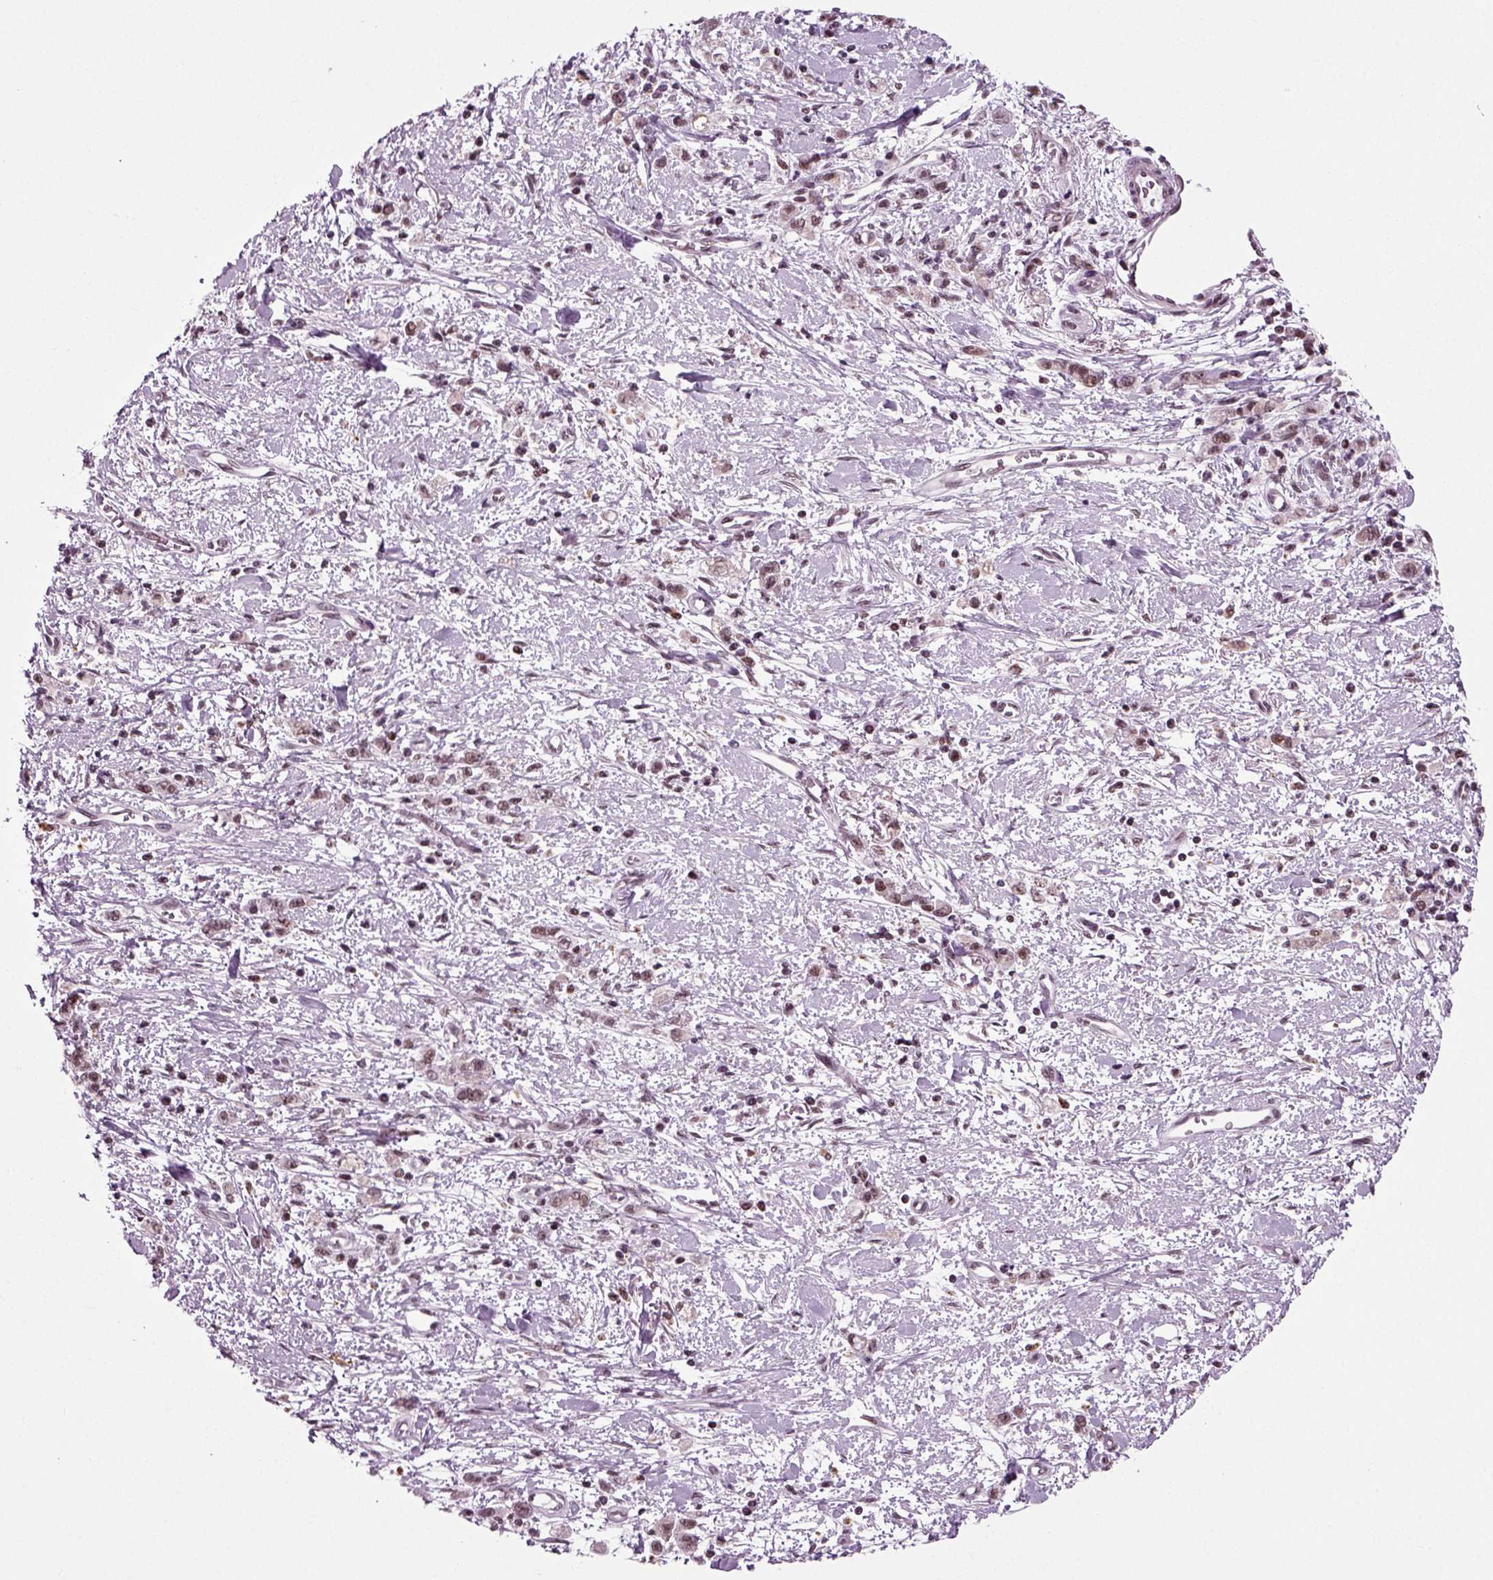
{"staining": {"intensity": "weak", "quantity": ">75%", "location": "nuclear"}, "tissue": "stomach cancer", "cell_type": "Tumor cells", "image_type": "cancer", "snomed": [{"axis": "morphology", "description": "Adenocarcinoma, NOS"}, {"axis": "topography", "description": "Stomach"}], "caption": "The immunohistochemical stain highlights weak nuclear positivity in tumor cells of stomach adenocarcinoma tissue. (DAB = brown stain, brightfield microscopy at high magnification).", "gene": "RCOR3", "patient": {"sex": "male", "age": 77}}